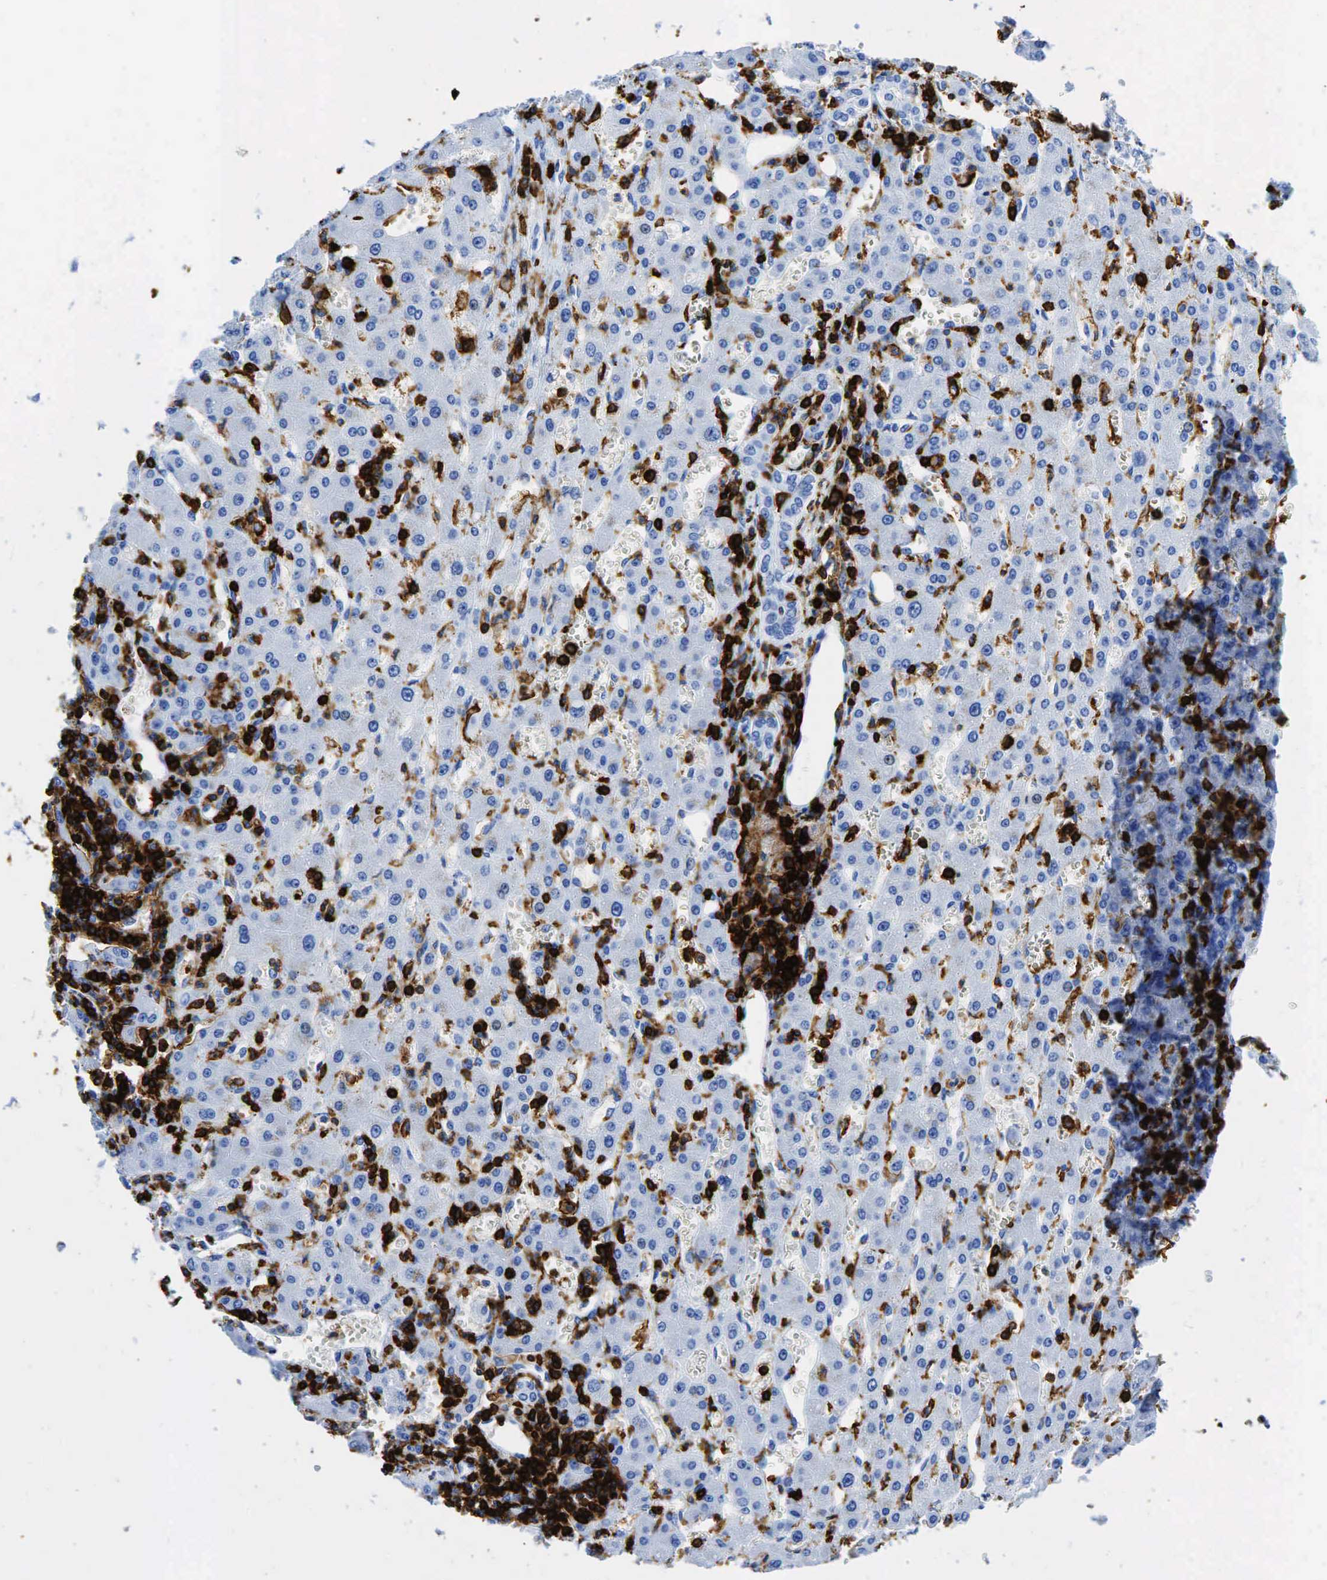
{"staining": {"intensity": "negative", "quantity": "none", "location": "none"}, "tissue": "liver", "cell_type": "Cholangiocytes", "image_type": "normal", "snomed": [{"axis": "morphology", "description": "Normal tissue, NOS"}, {"axis": "topography", "description": "Liver"}], "caption": "DAB (3,3'-diaminobenzidine) immunohistochemical staining of unremarkable liver demonstrates no significant staining in cholangiocytes.", "gene": "PTPRC", "patient": {"sex": "female", "age": 30}}